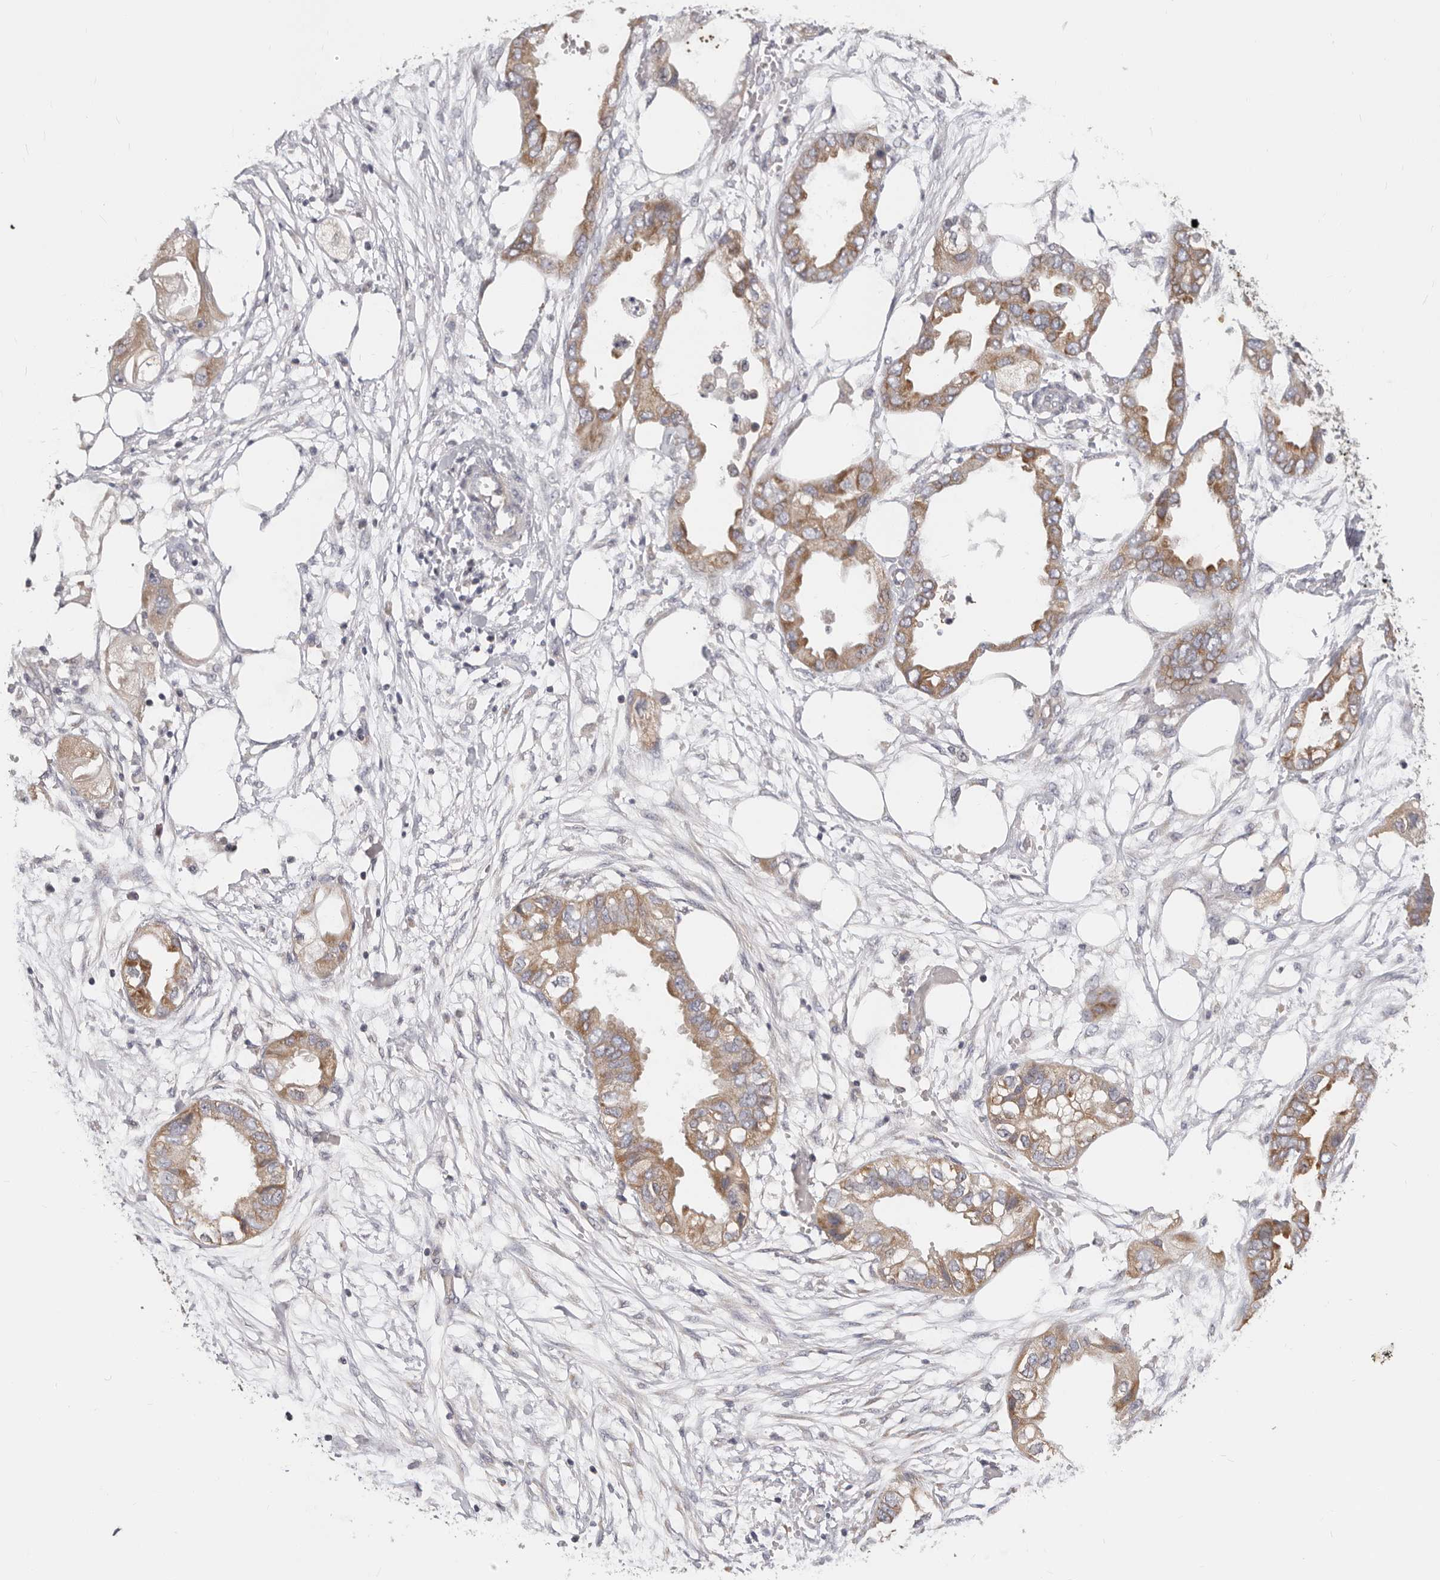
{"staining": {"intensity": "moderate", "quantity": ">75%", "location": "cytoplasmic/membranous"}, "tissue": "endometrial cancer", "cell_type": "Tumor cells", "image_type": "cancer", "snomed": [{"axis": "morphology", "description": "Adenocarcinoma, NOS"}, {"axis": "morphology", "description": "Adenocarcinoma, metastatic, NOS"}, {"axis": "topography", "description": "Adipose tissue"}, {"axis": "topography", "description": "Endometrium"}], "caption": "High-magnification brightfield microscopy of endometrial cancer (adenocarcinoma) stained with DAB (brown) and counterstained with hematoxylin (blue). tumor cells exhibit moderate cytoplasmic/membranous staining is seen in approximately>75% of cells. Using DAB (3,3'-diaminobenzidine) (brown) and hematoxylin (blue) stains, captured at high magnification using brightfield microscopy.", "gene": "TFB2M", "patient": {"sex": "female", "age": 67}}